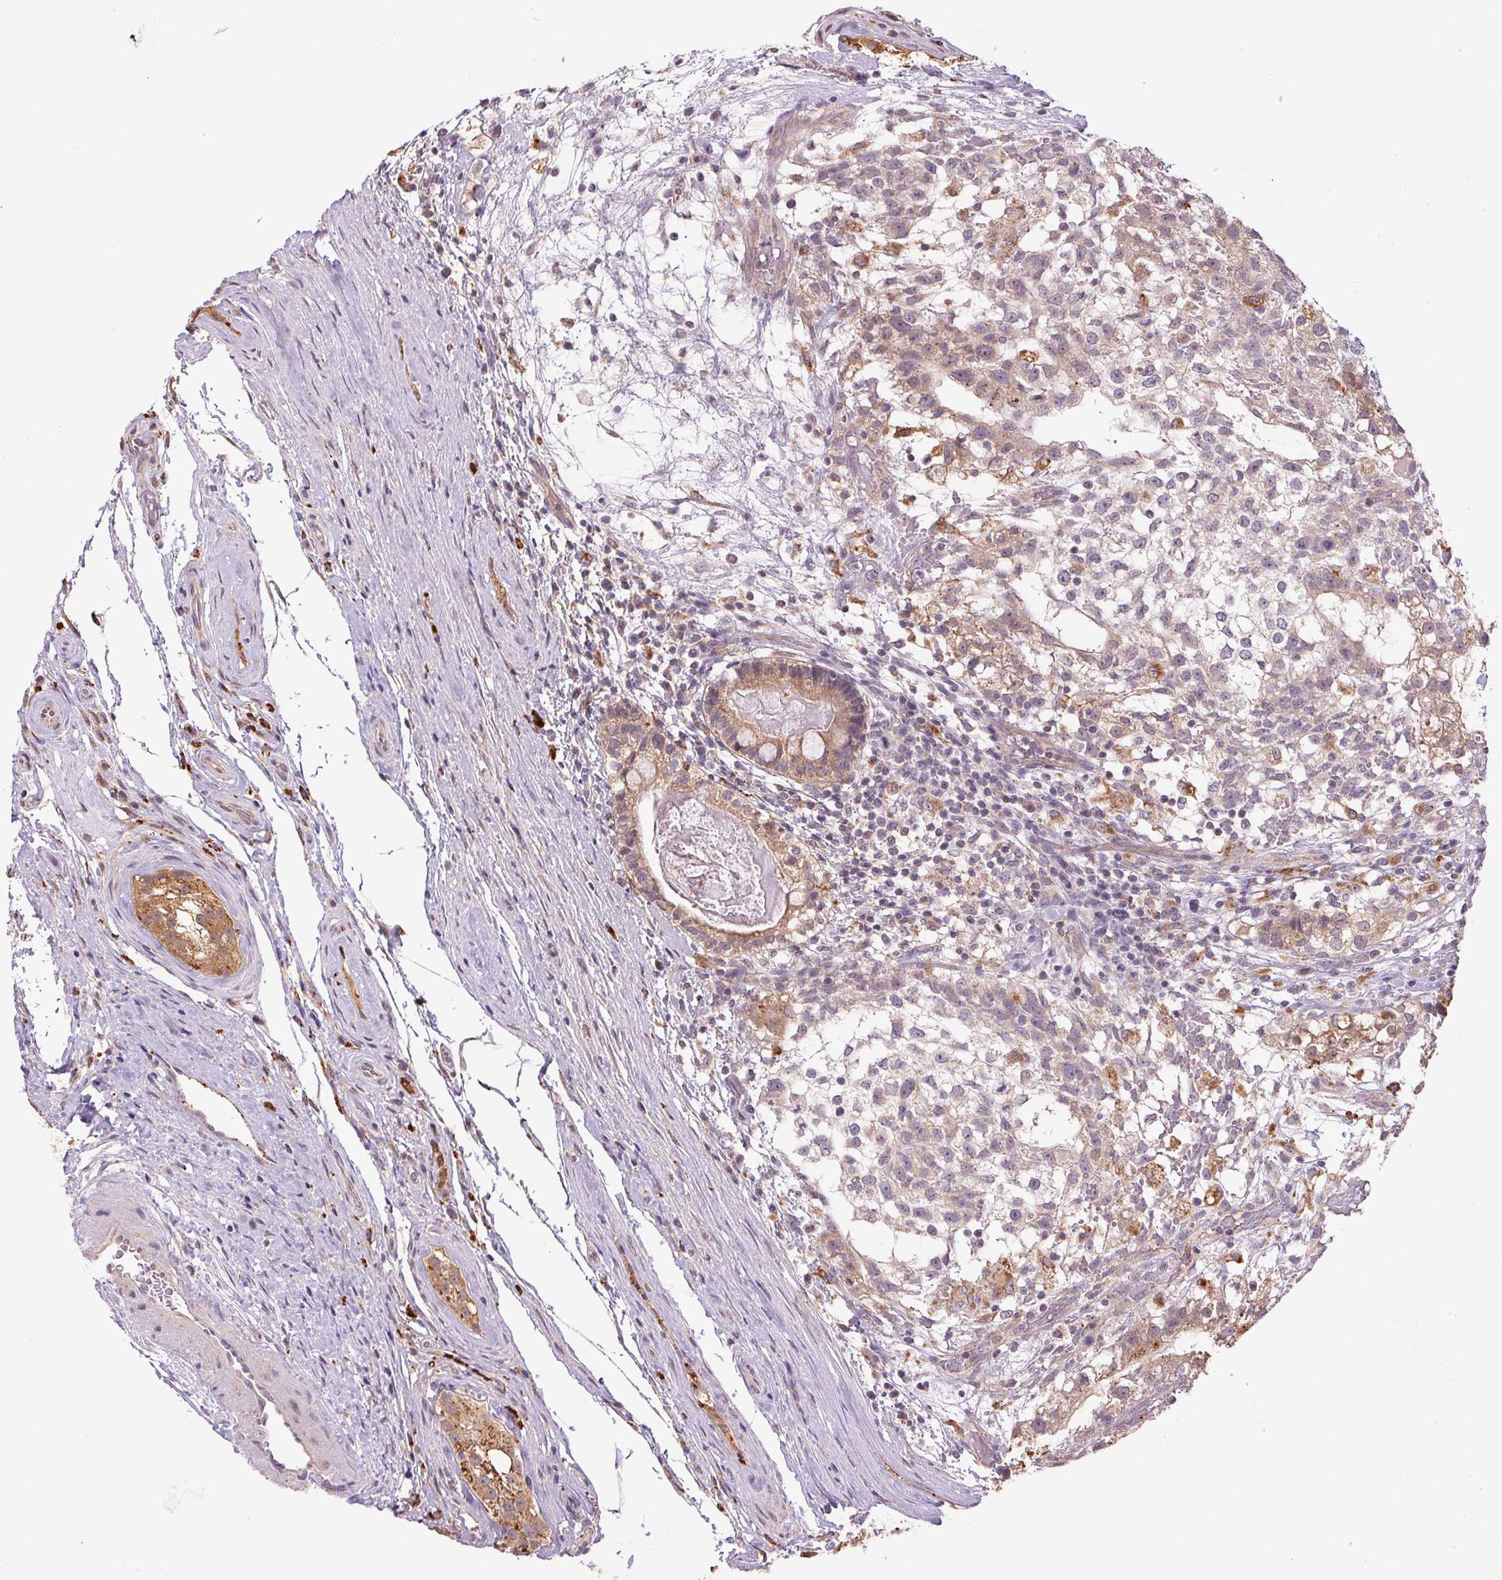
{"staining": {"intensity": "moderate", "quantity": ">75%", "location": "cytoplasmic/membranous"}, "tissue": "testis cancer", "cell_type": "Tumor cells", "image_type": "cancer", "snomed": [{"axis": "morphology", "description": "Seminoma, NOS"}, {"axis": "morphology", "description": "Carcinoma, Embryonal, NOS"}, {"axis": "topography", "description": "Testis"}], "caption": "Immunohistochemistry (IHC) of human testis cancer (embryonal carcinoma) displays medium levels of moderate cytoplasmic/membranous positivity in about >75% of tumor cells.", "gene": "ADH5", "patient": {"sex": "male", "age": 41}}